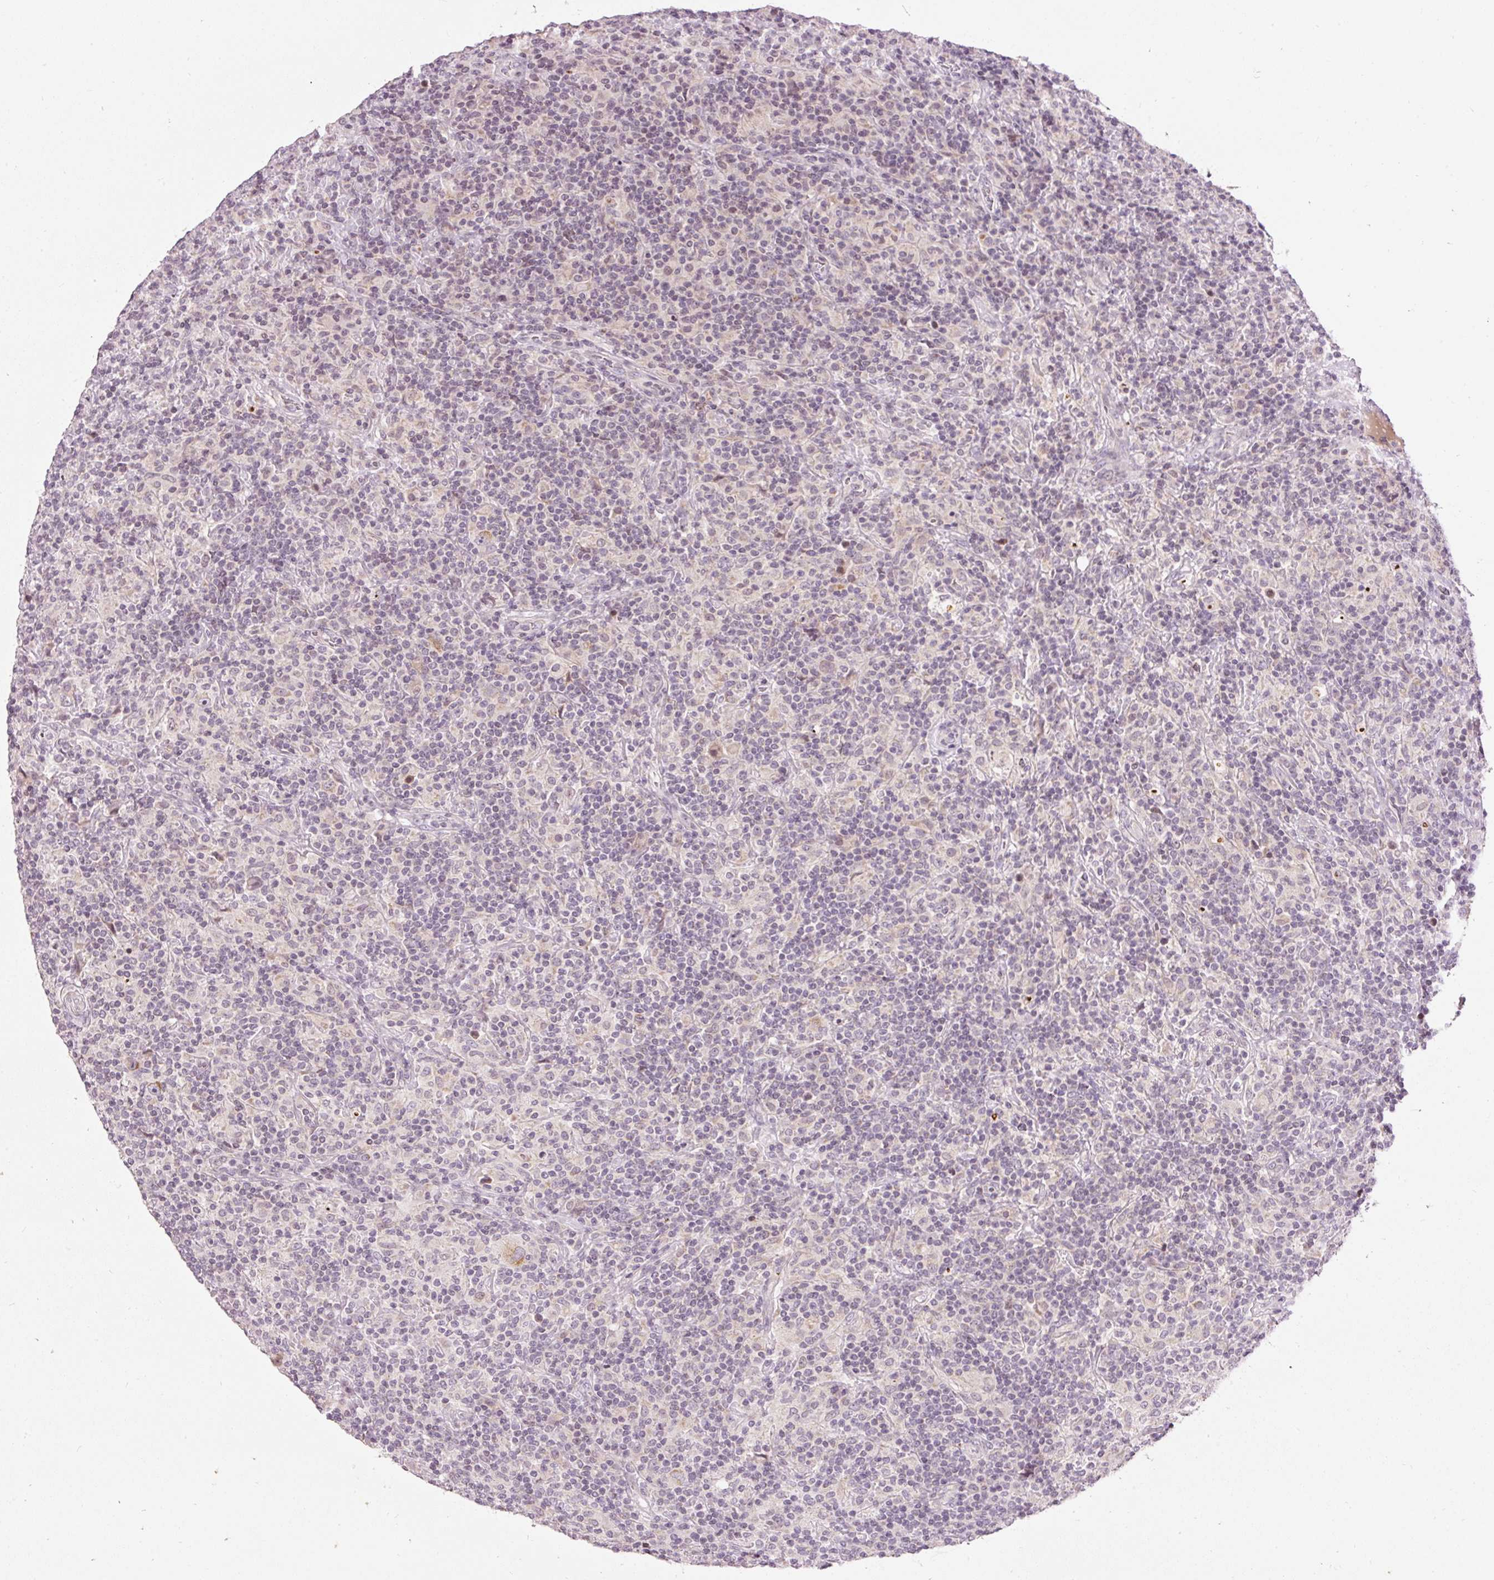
{"staining": {"intensity": "negative", "quantity": "none", "location": "none"}, "tissue": "lymphoma", "cell_type": "Tumor cells", "image_type": "cancer", "snomed": [{"axis": "morphology", "description": "Hodgkin's disease, NOS"}, {"axis": "topography", "description": "Lymph node"}], "caption": "Immunohistochemical staining of lymphoma shows no significant positivity in tumor cells.", "gene": "ABHD11", "patient": {"sex": "male", "age": 70}}